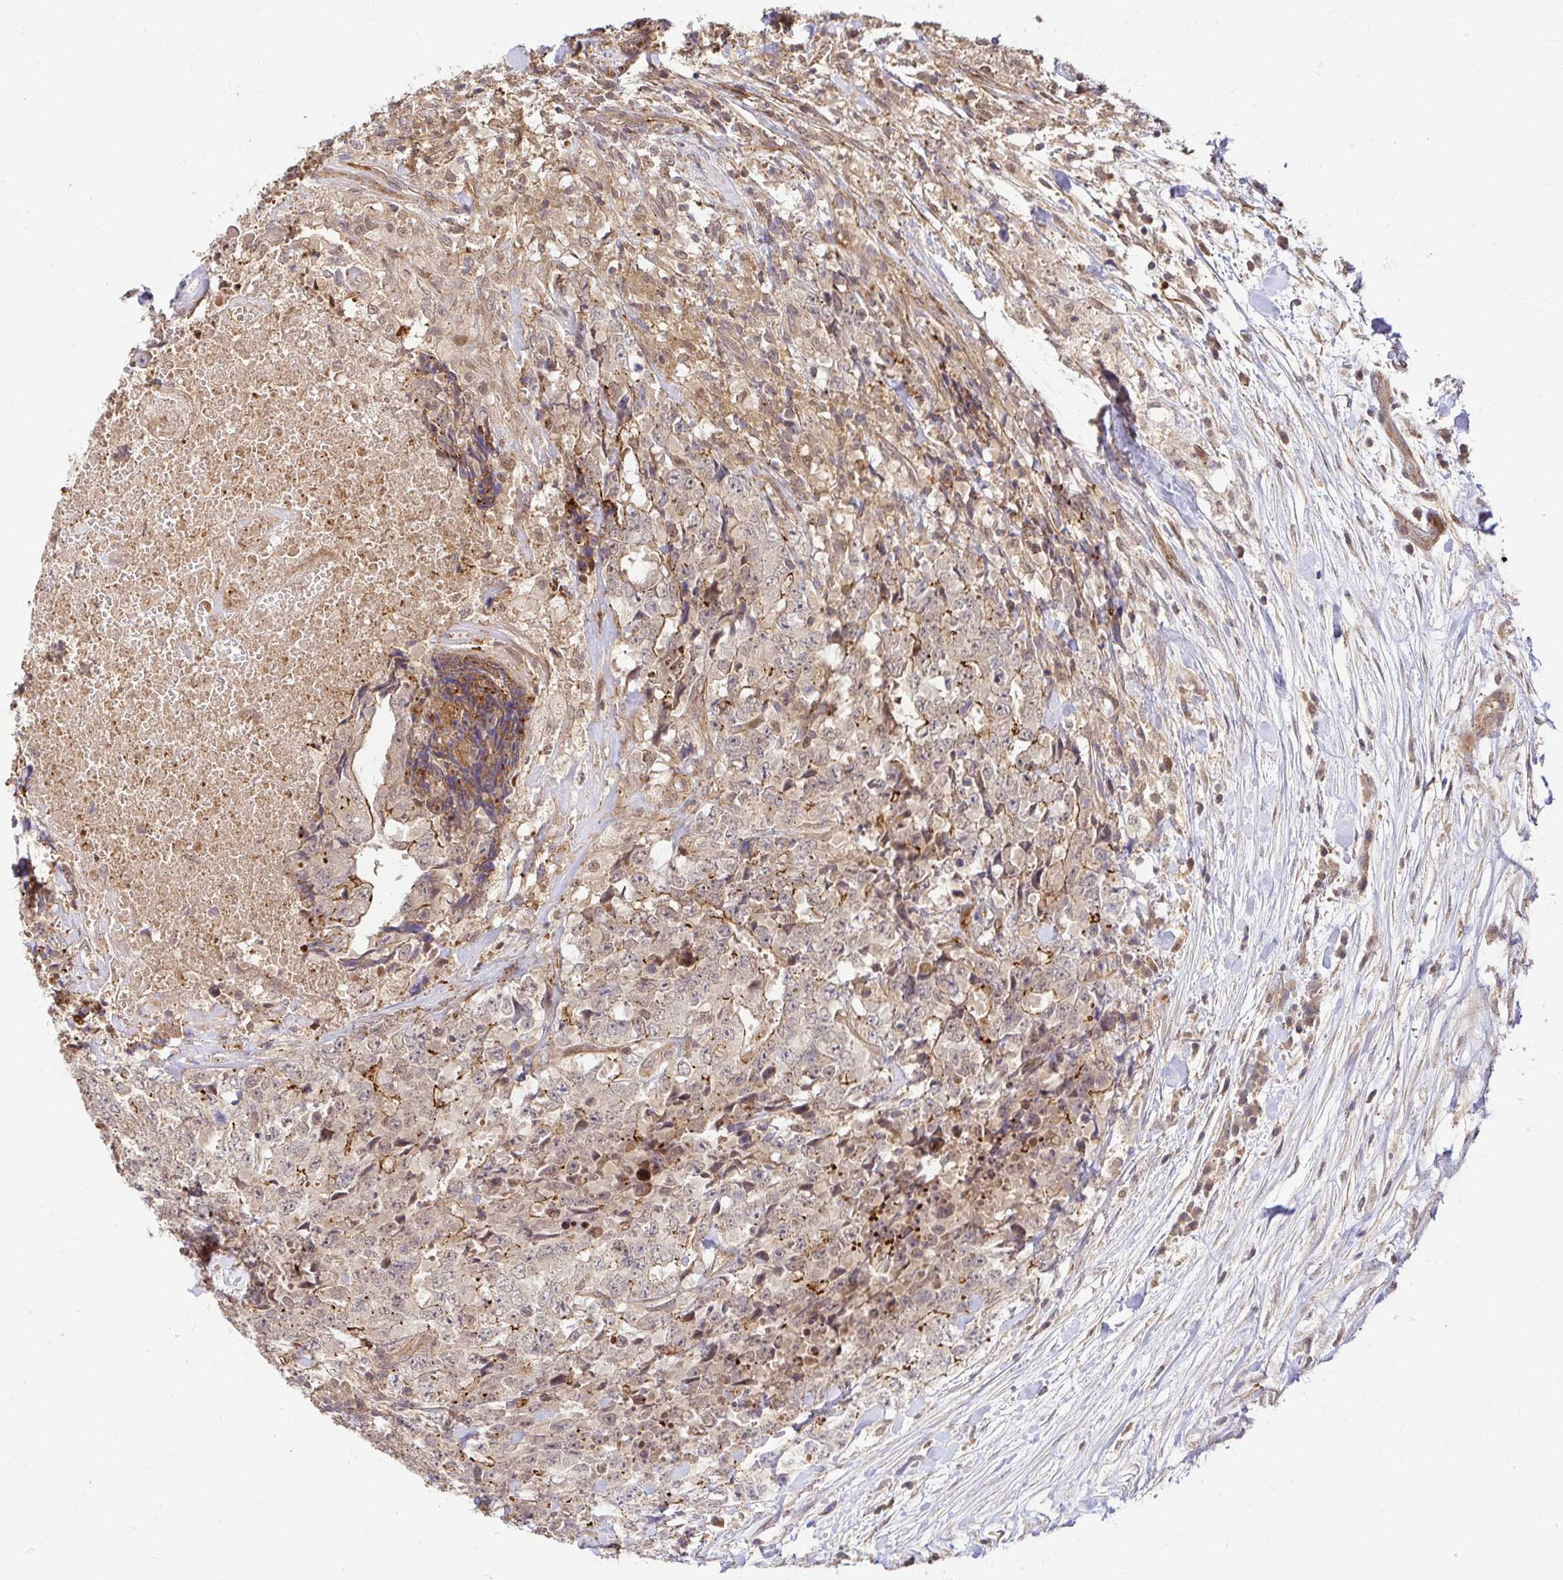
{"staining": {"intensity": "weak", "quantity": "<25%", "location": "cytoplasmic/membranous"}, "tissue": "testis cancer", "cell_type": "Tumor cells", "image_type": "cancer", "snomed": [{"axis": "morphology", "description": "Carcinoma, Embryonal, NOS"}, {"axis": "topography", "description": "Testis"}], "caption": "Tumor cells show no significant protein positivity in embryonal carcinoma (testis).", "gene": "PSMA4", "patient": {"sex": "male", "age": 24}}